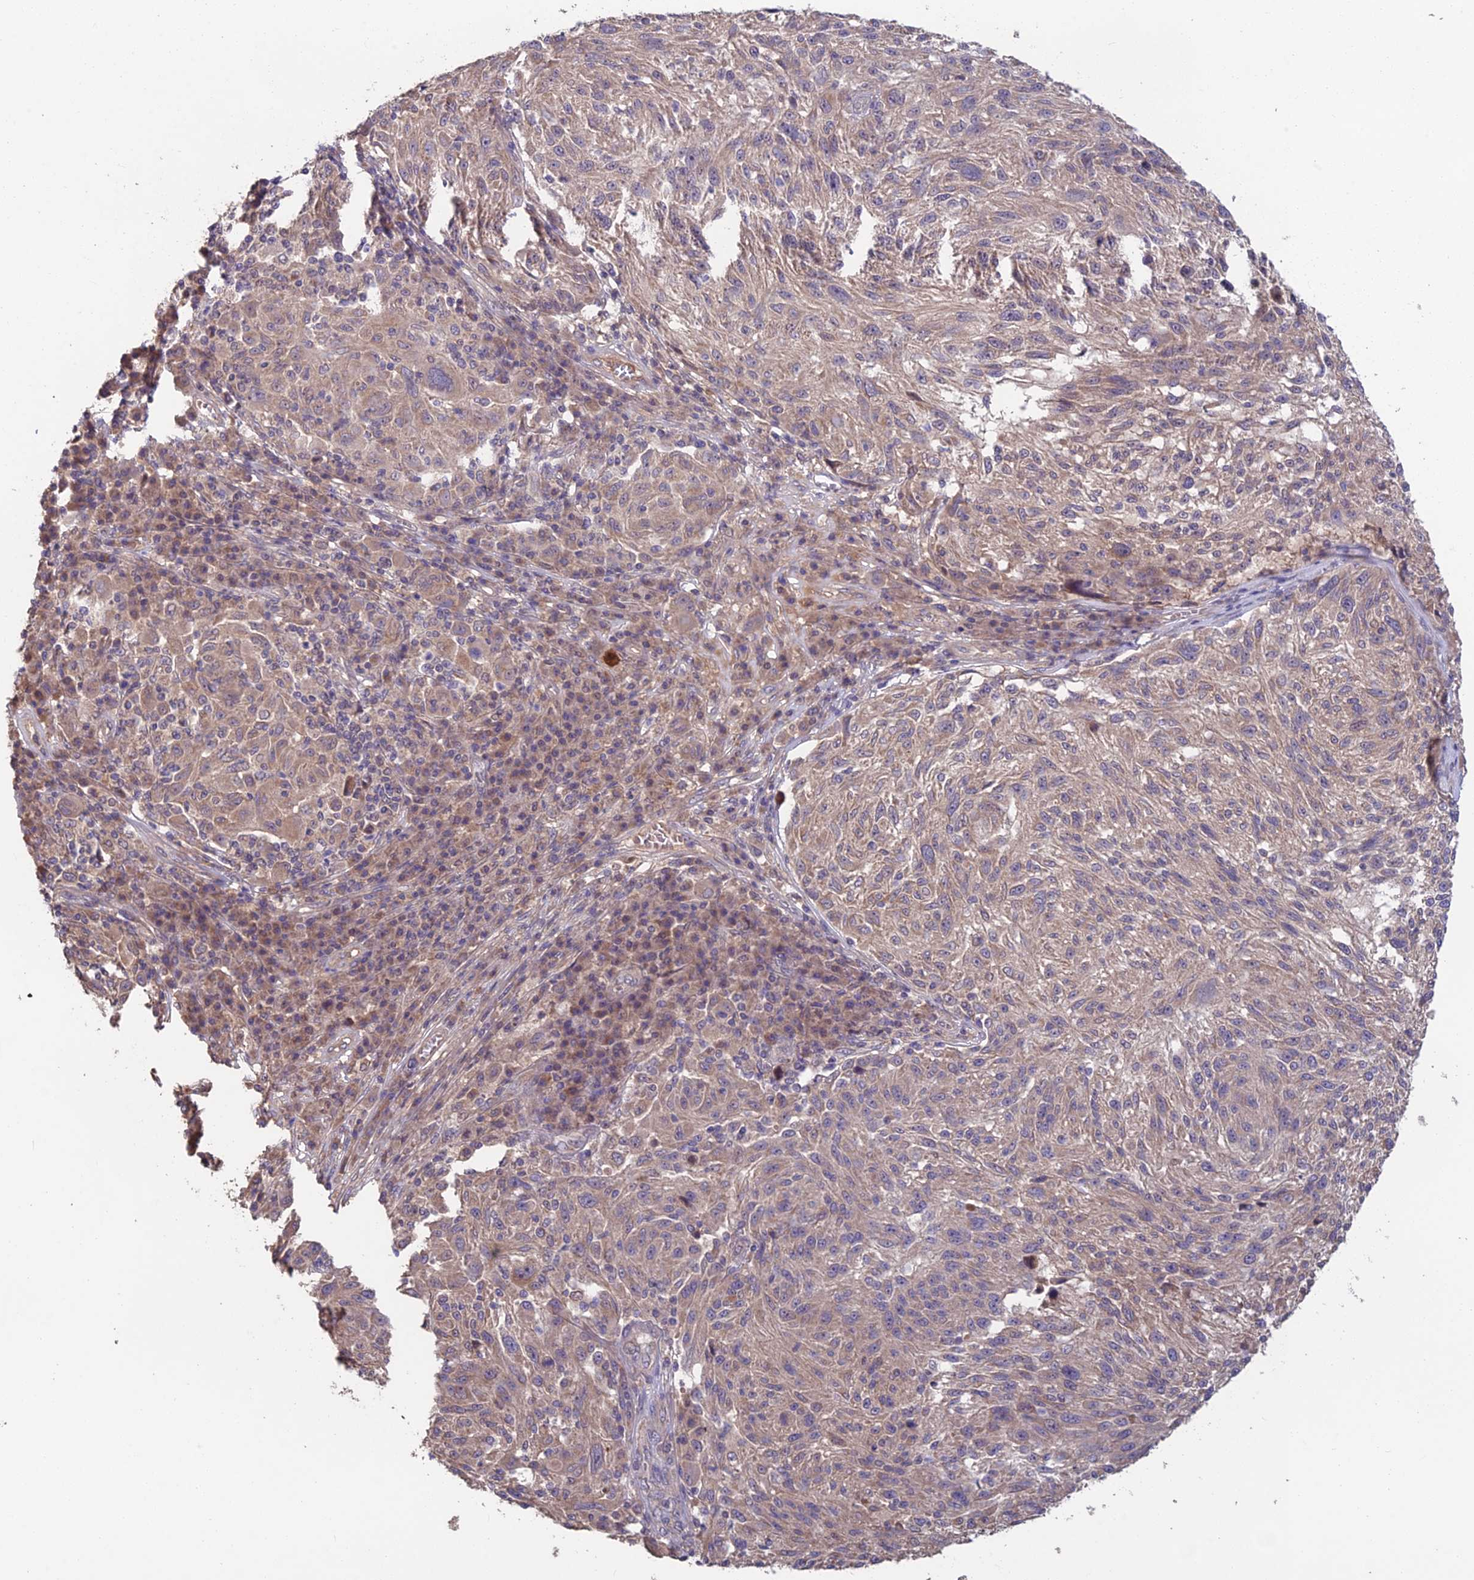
{"staining": {"intensity": "weak", "quantity": "25%-75%", "location": "cytoplasmic/membranous"}, "tissue": "melanoma", "cell_type": "Tumor cells", "image_type": "cancer", "snomed": [{"axis": "morphology", "description": "Malignant melanoma, NOS"}, {"axis": "topography", "description": "Skin"}], "caption": "Immunohistochemistry staining of melanoma, which reveals low levels of weak cytoplasmic/membranous expression in approximately 25%-75% of tumor cells indicating weak cytoplasmic/membranous protein expression. The staining was performed using DAB (brown) for protein detection and nuclei were counterstained in hematoxylin (blue).", "gene": "SHISA5", "patient": {"sex": "male", "age": 53}}